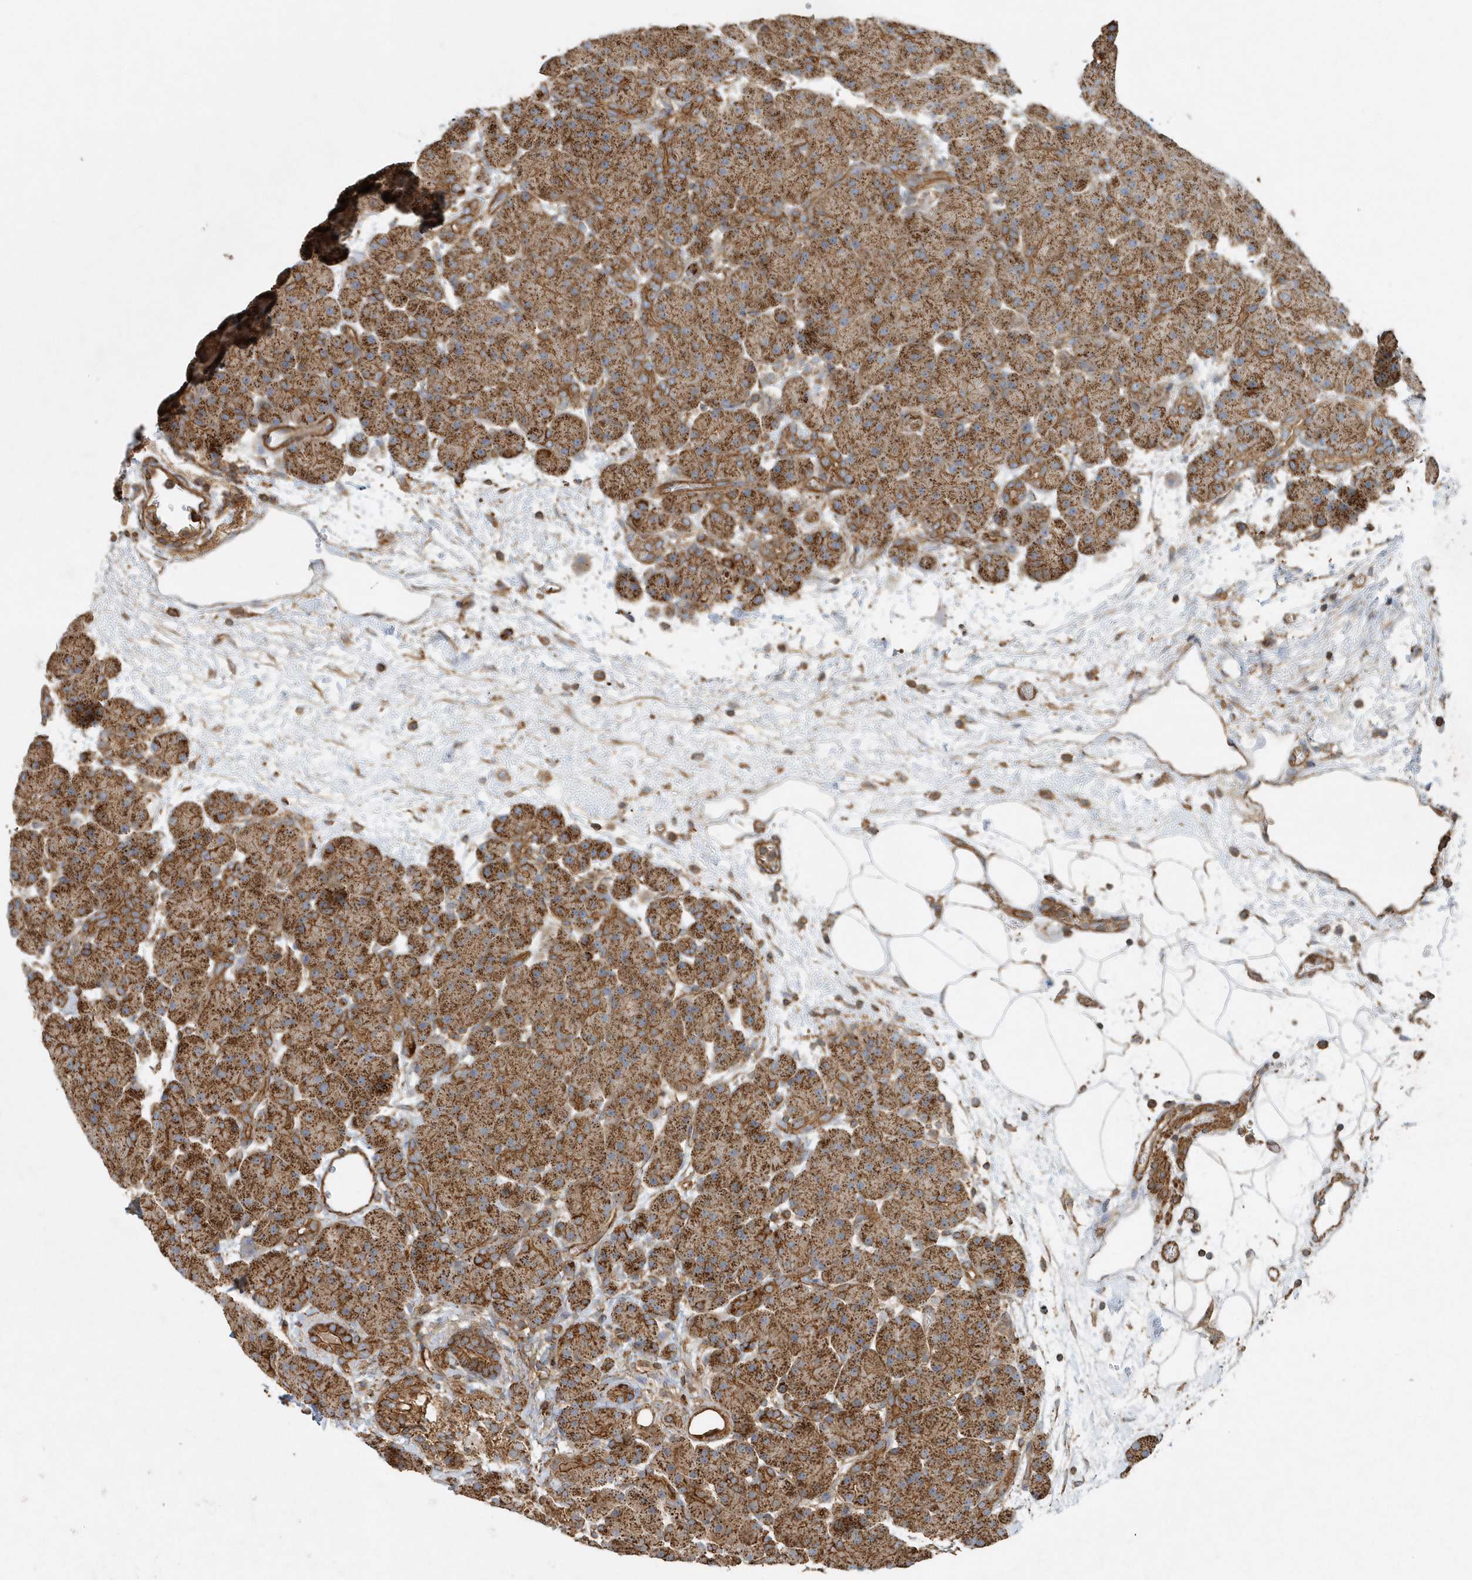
{"staining": {"intensity": "moderate", "quantity": ">75%", "location": "cytoplasmic/membranous"}, "tissue": "pancreas", "cell_type": "Exocrine glandular cells", "image_type": "normal", "snomed": [{"axis": "morphology", "description": "Normal tissue, NOS"}, {"axis": "topography", "description": "Pancreas"}], "caption": "This is a histology image of immunohistochemistry staining of benign pancreas, which shows moderate expression in the cytoplasmic/membranous of exocrine glandular cells.", "gene": "MMUT", "patient": {"sex": "male", "age": 66}}